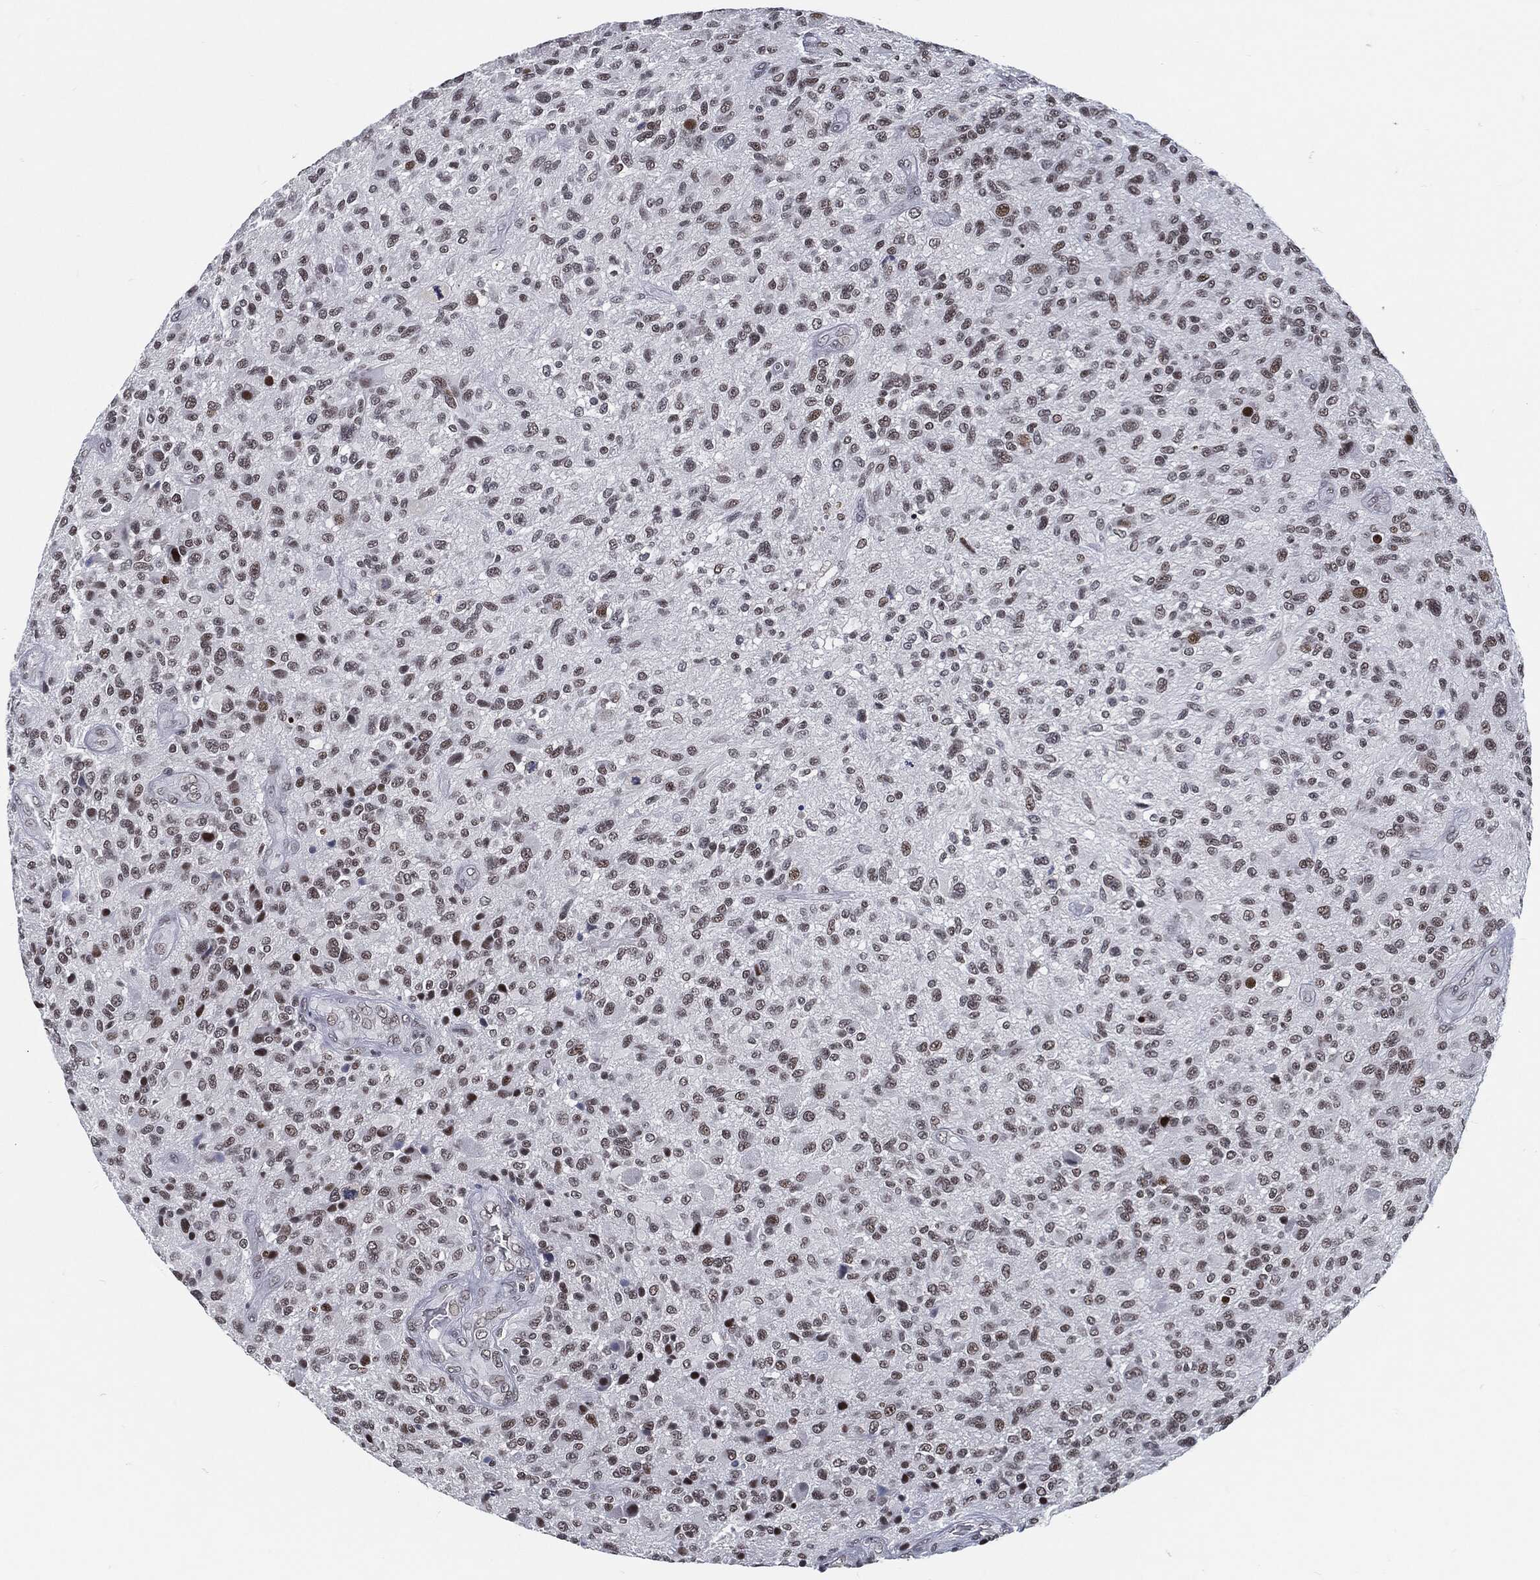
{"staining": {"intensity": "strong", "quantity": "<25%", "location": "nuclear"}, "tissue": "glioma", "cell_type": "Tumor cells", "image_type": "cancer", "snomed": [{"axis": "morphology", "description": "Glioma, malignant, High grade"}, {"axis": "topography", "description": "Brain"}], "caption": "Tumor cells reveal medium levels of strong nuclear expression in about <25% of cells in glioma.", "gene": "ANXA1", "patient": {"sex": "male", "age": 47}}